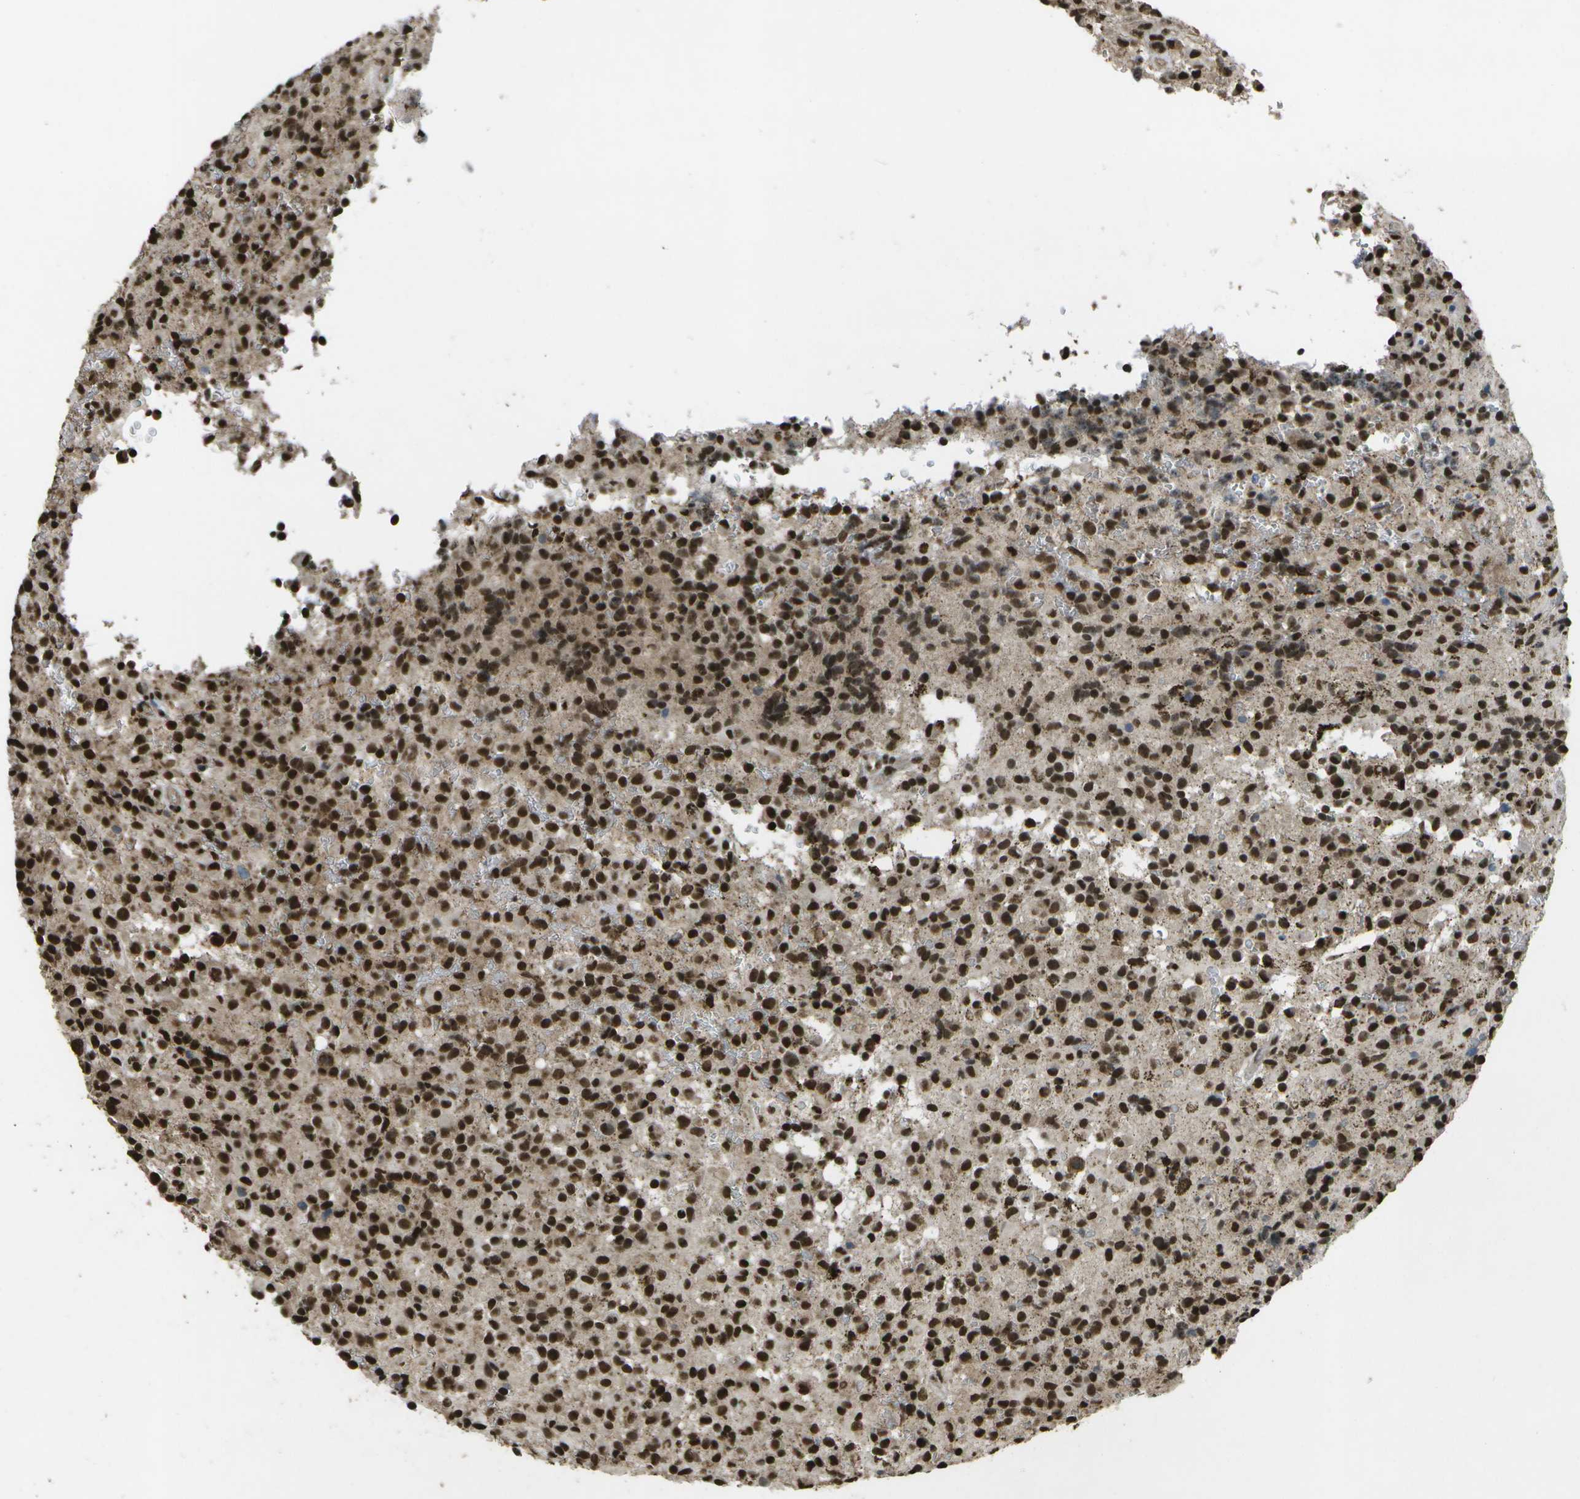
{"staining": {"intensity": "strong", "quantity": ">75%", "location": "nuclear"}, "tissue": "glioma", "cell_type": "Tumor cells", "image_type": "cancer", "snomed": [{"axis": "morphology", "description": "Glioma, malignant, High grade"}, {"axis": "topography", "description": "Brain"}], "caption": "An image showing strong nuclear positivity in about >75% of tumor cells in glioma, as visualized by brown immunohistochemical staining.", "gene": "SPEN", "patient": {"sex": "male", "age": 71}}